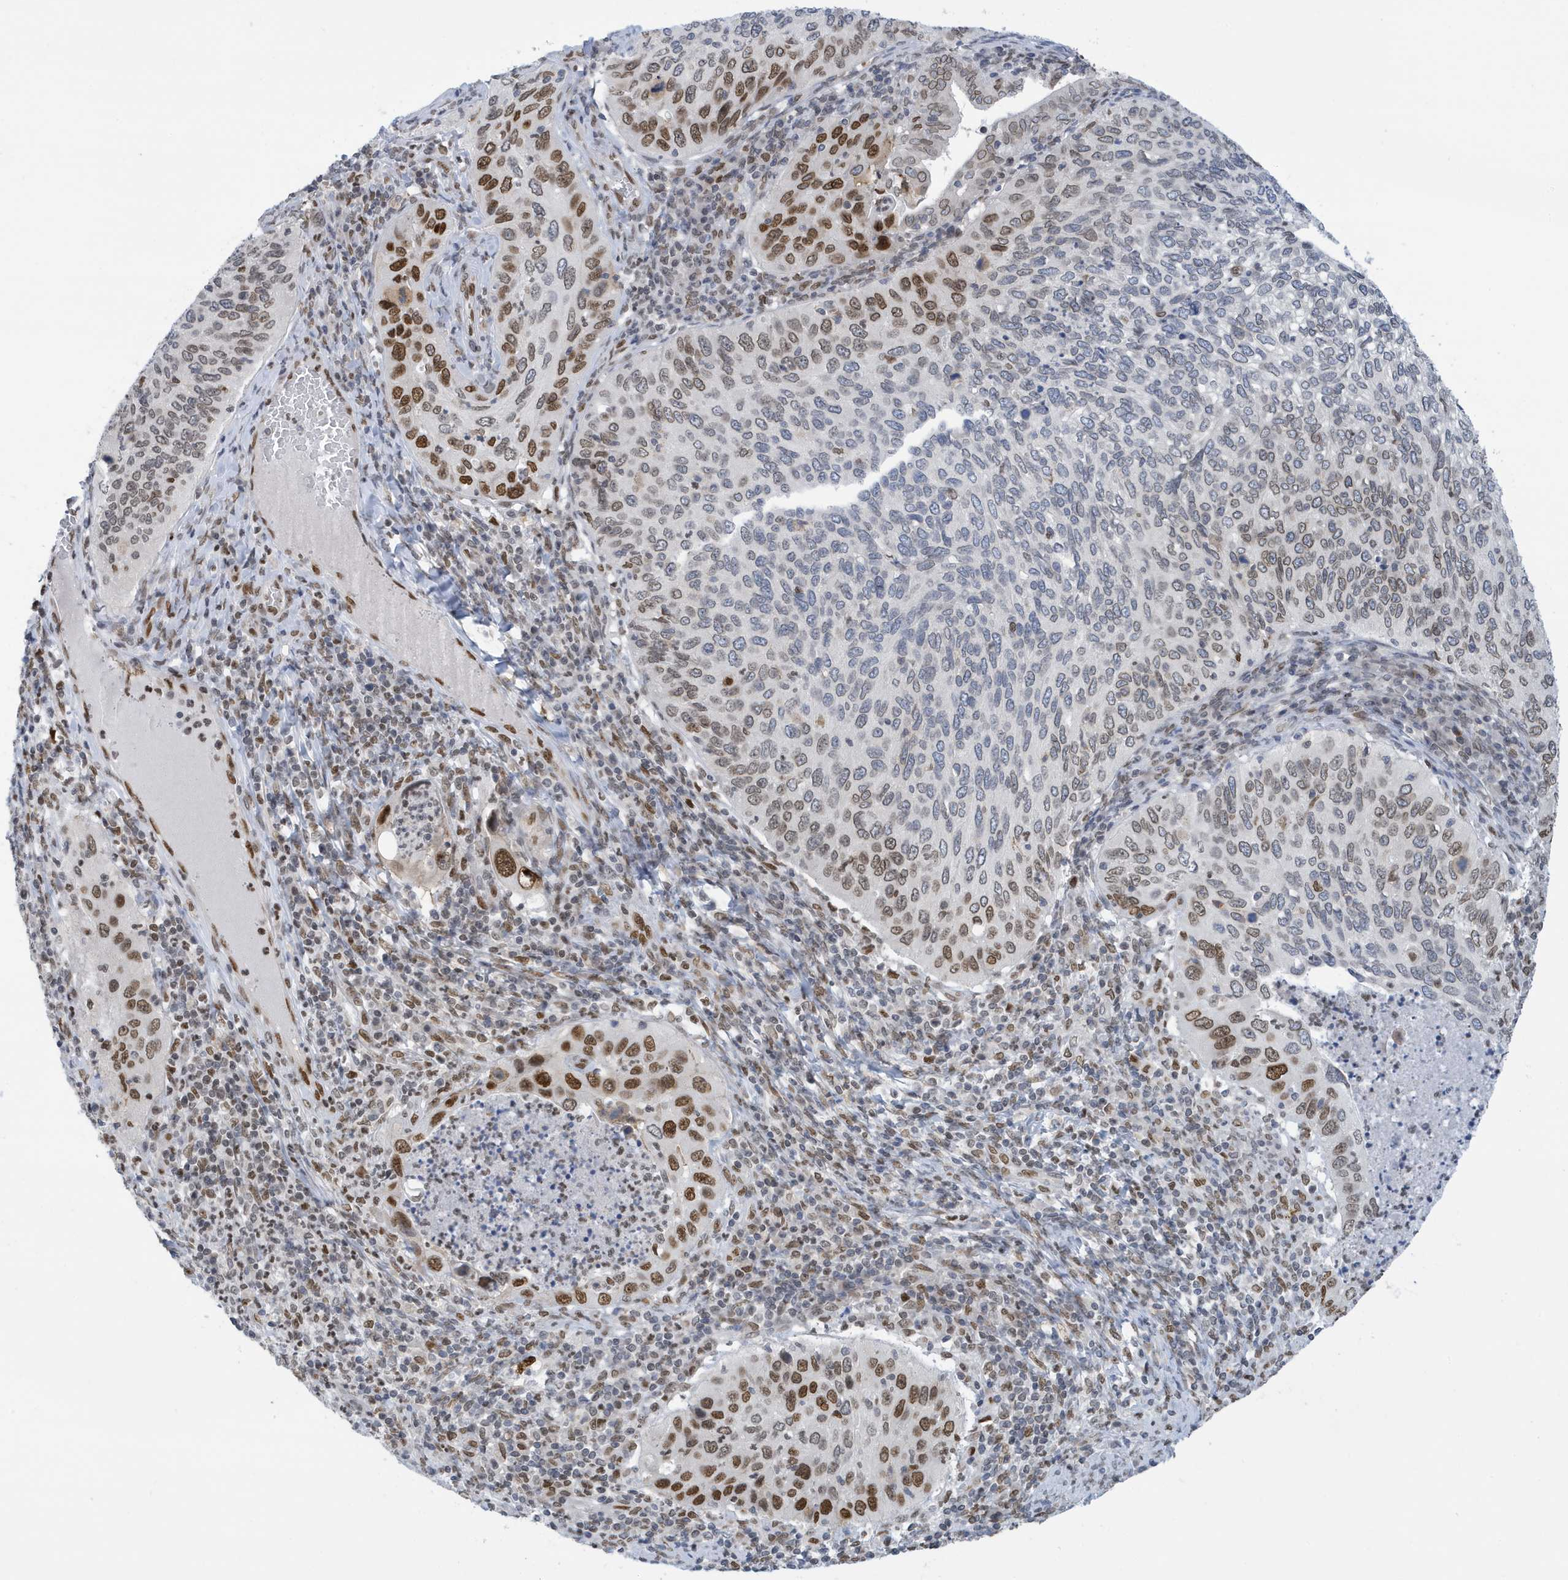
{"staining": {"intensity": "moderate", "quantity": "25%-75%", "location": "nuclear"}, "tissue": "cervical cancer", "cell_type": "Tumor cells", "image_type": "cancer", "snomed": [{"axis": "morphology", "description": "Squamous cell carcinoma, NOS"}, {"axis": "topography", "description": "Cervix"}], "caption": "A brown stain labels moderate nuclear expression of a protein in cervical cancer tumor cells.", "gene": "PCYT1A", "patient": {"sex": "female", "age": 38}}